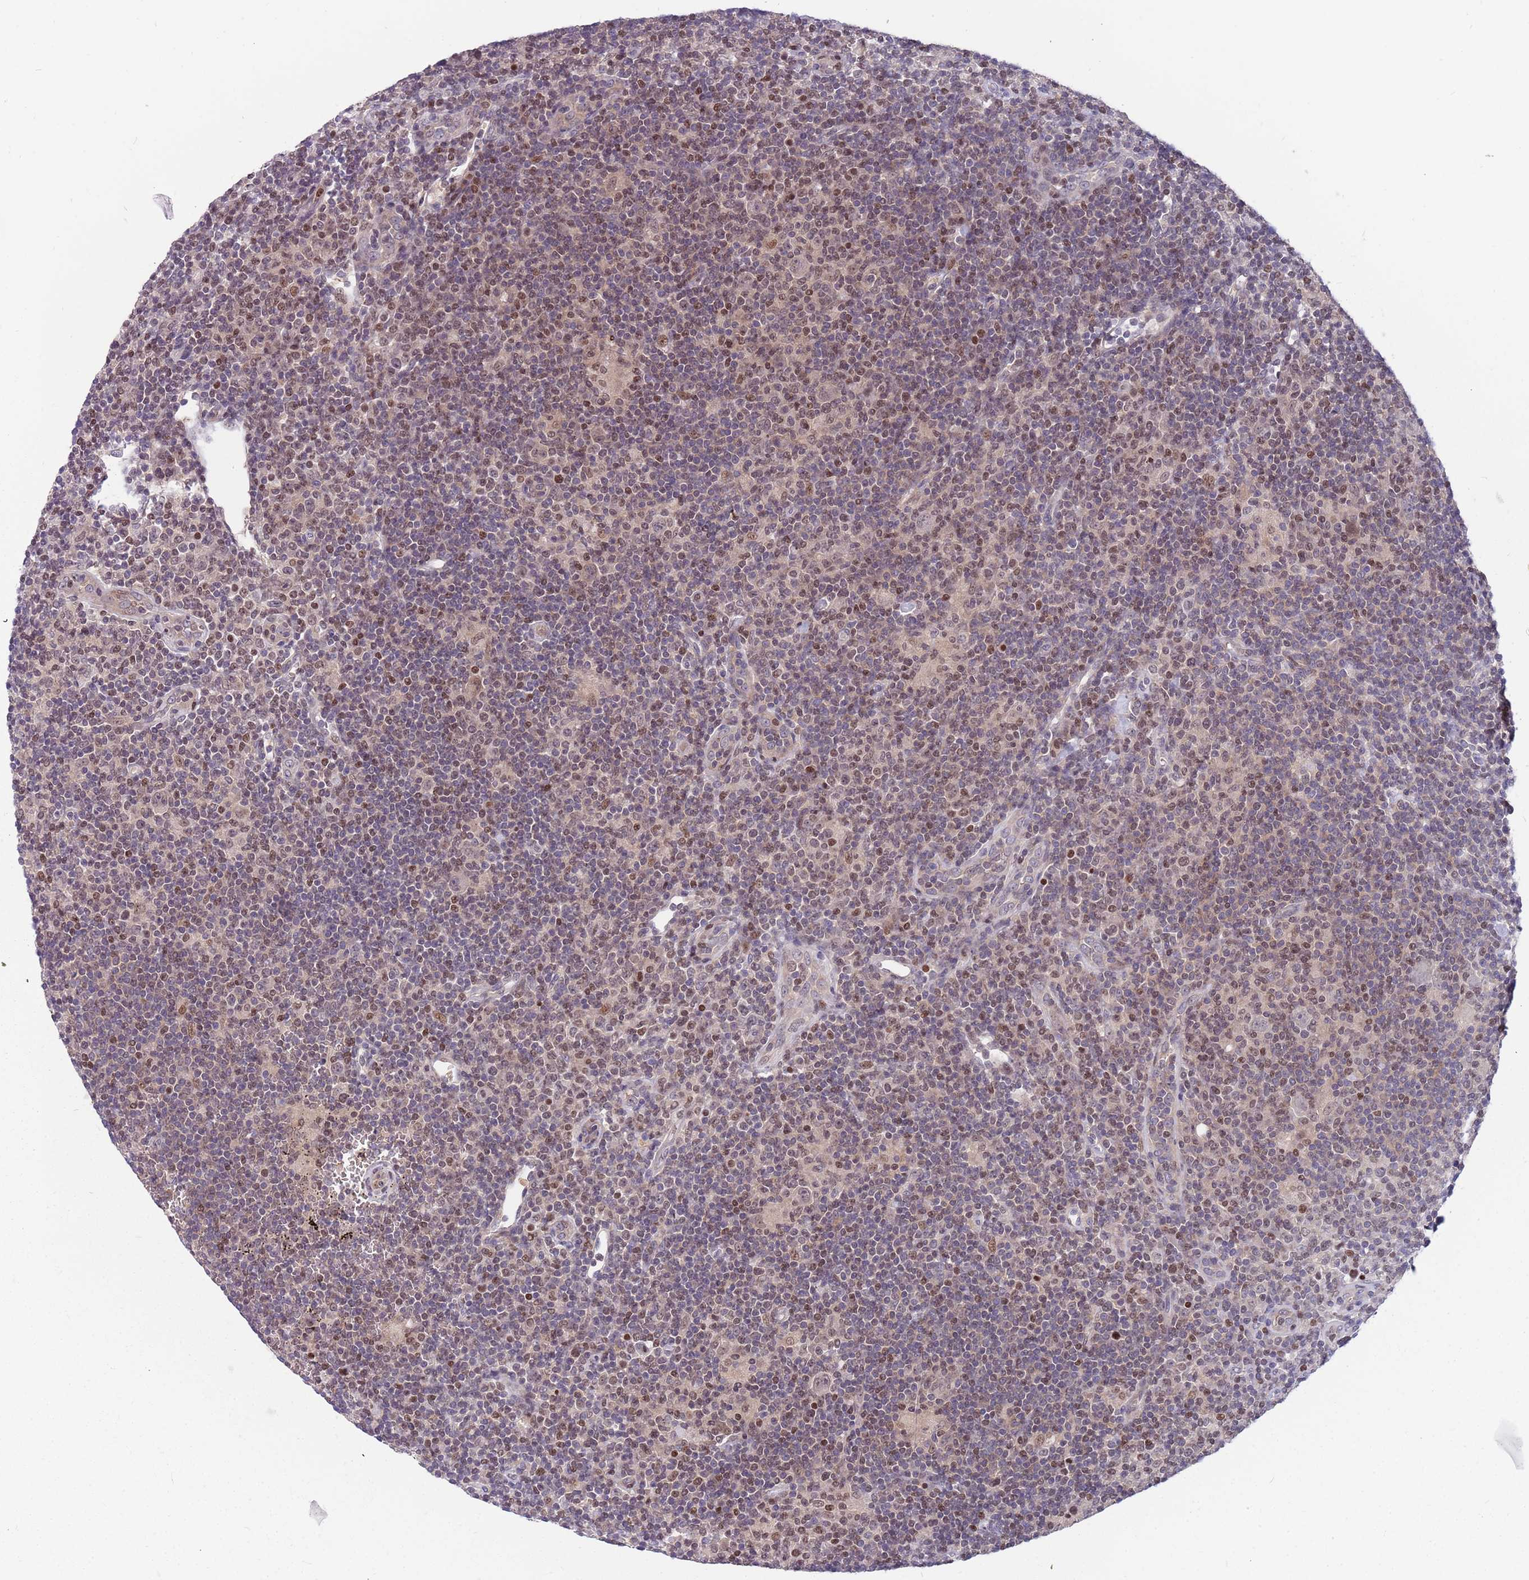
{"staining": {"intensity": "negative", "quantity": "none", "location": "none"}, "tissue": "lymphoma", "cell_type": "Tumor cells", "image_type": "cancer", "snomed": [{"axis": "morphology", "description": "Hodgkin's disease, NOS"}, {"axis": "topography", "description": "Lymph node"}], "caption": "IHC of lymphoma reveals no positivity in tumor cells.", "gene": "ARHGEF5", "patient": {"sex": "female", "age": 57}}